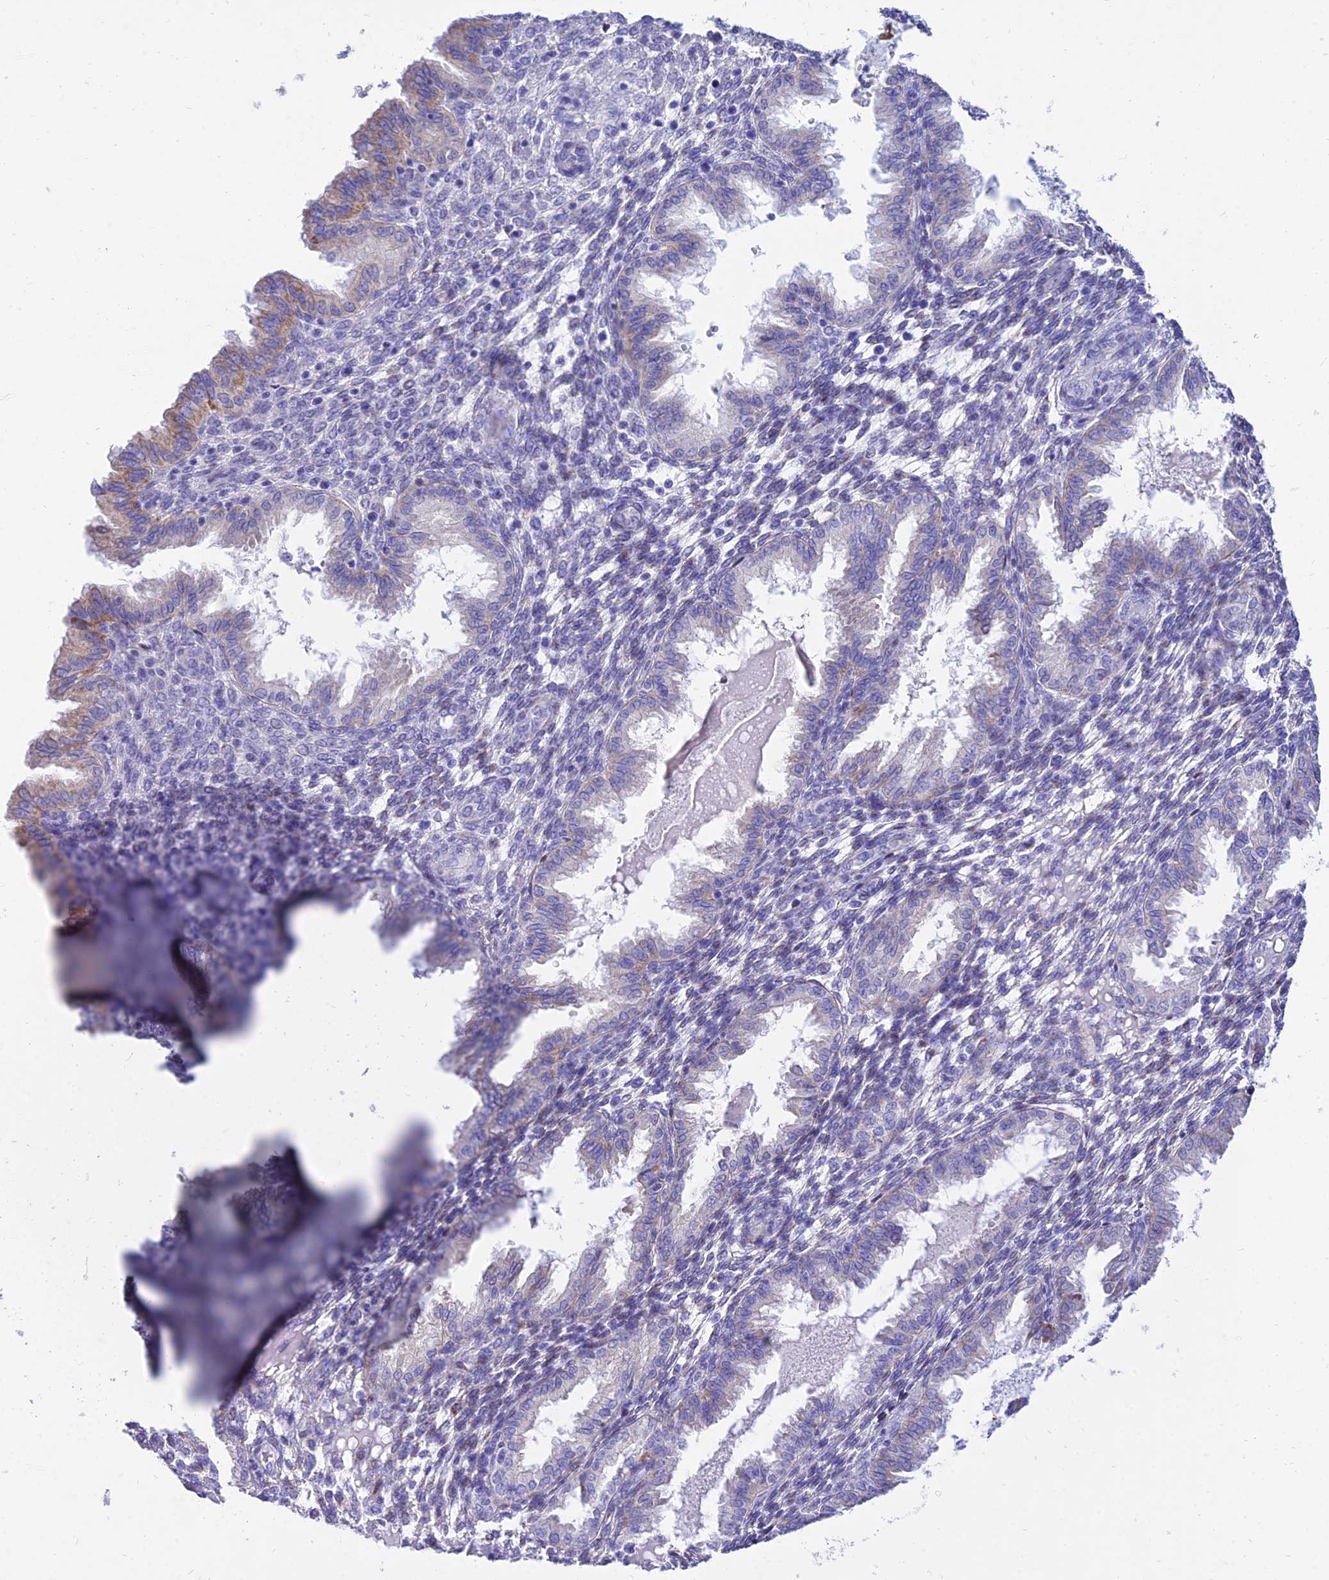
{"staining": {"intensity": "negative", "quantity": "none", "location": "none"}, "tissue": "endometrium", "cell_type": "Cells in endometrial stroma", "image_type": "normal", "snomed": [{"axis": "morphology", "description": "Normal tissue, NOS"}, {"axis": "topography", "description": "Endometrium"}], "caption": "Photomicrograph shows no protein staining in cells in endometrial stroma of benign endometrium.", "gene": "PKN3", "patient": {"sex": "female", "age": 33}}